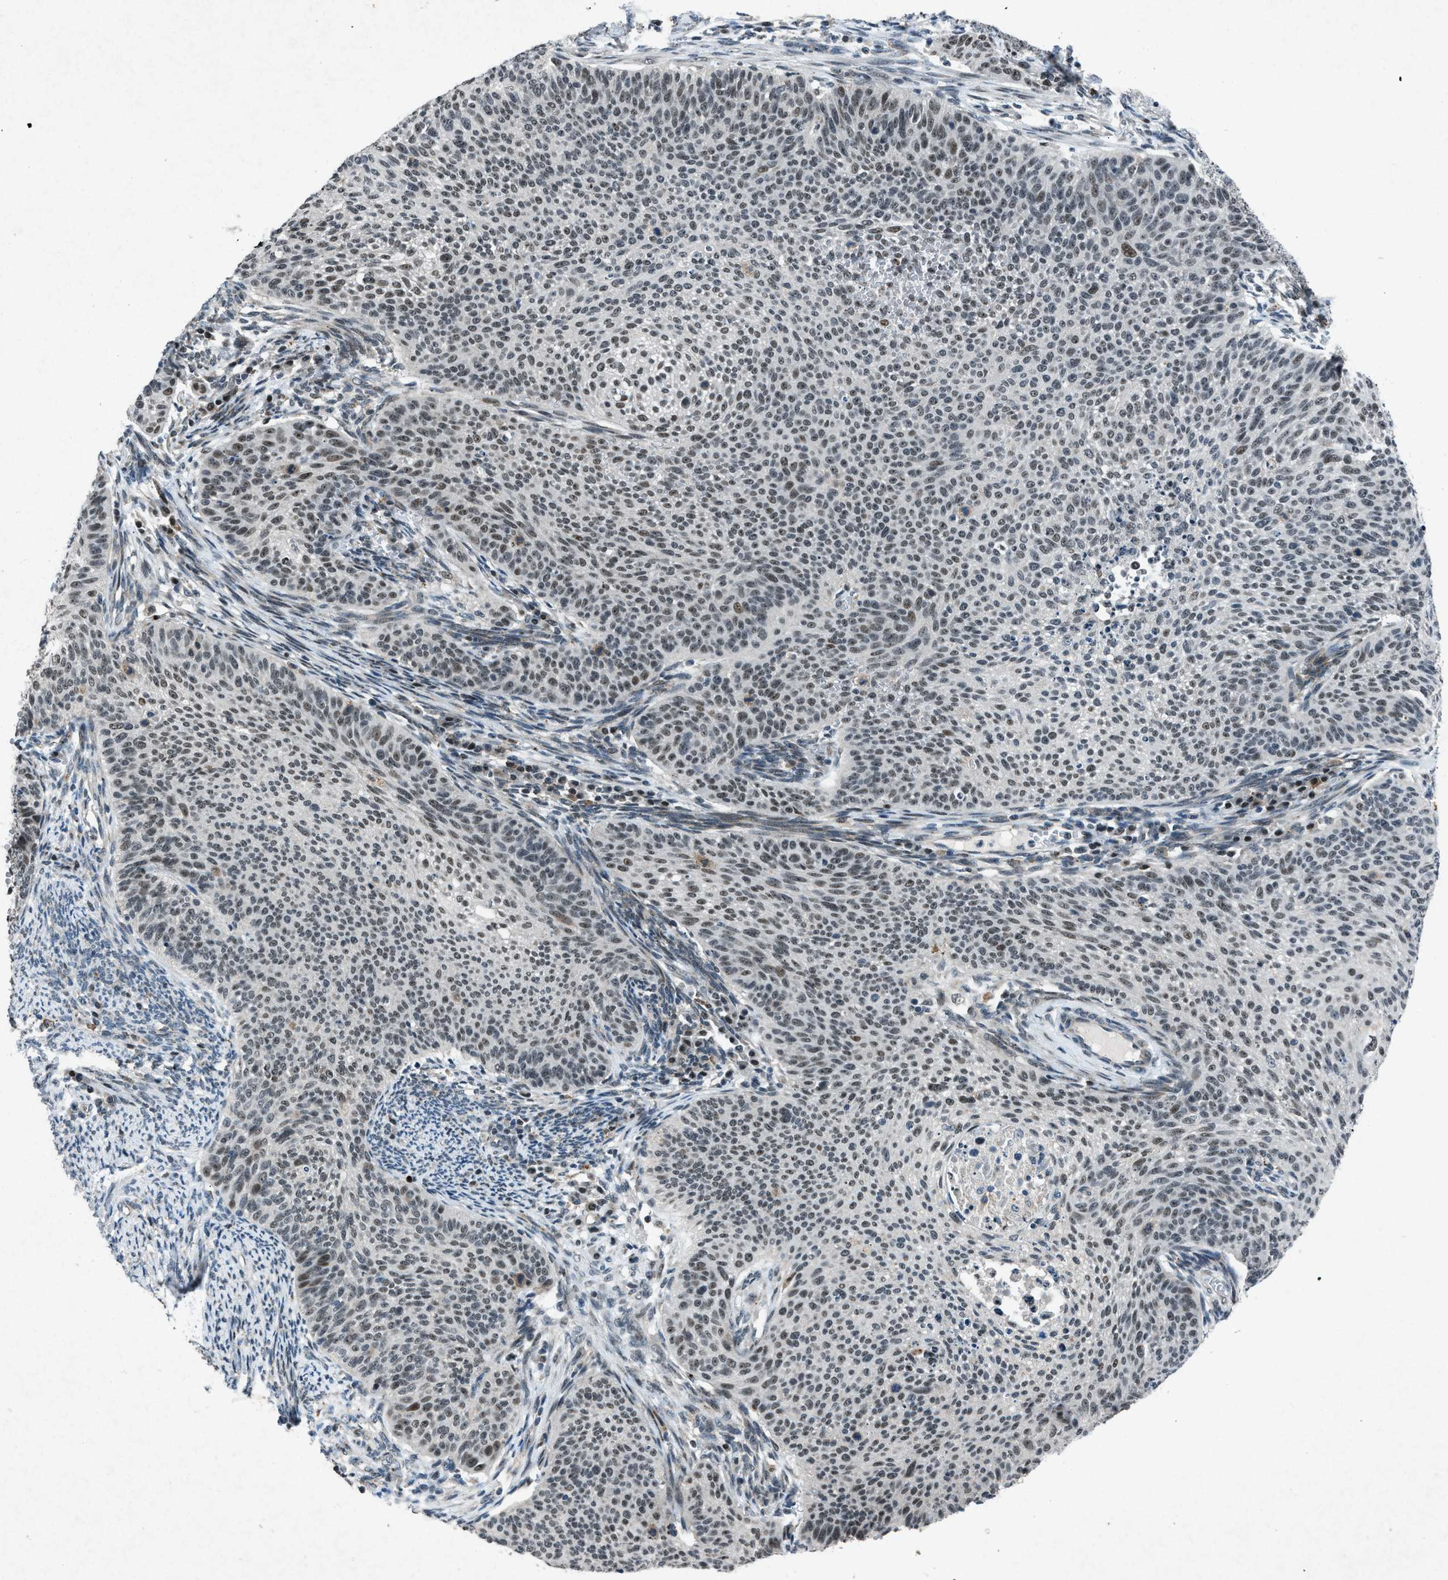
{"staining": {"intensity": "weak", "quantity": ">75%", "location": "nuclear"}, "tissue": "cervical cancer", "cell_type": "Tumor cells", "image_type": "cancer", "snomed": [{"axis": "morphology", "description": "Squamous cell carcinoma, NOS"}, {"axis": "topography", "description": "Cervix"}], "caption": "Immunohistochemical staining of squamous cell carcinoma (cervical) demonstrates low levels of weak nuclear protein positivity in approximately >75% of tumor cells.", "gene": "ADCY1", "patient": {"sex": "female", "age": 70}}